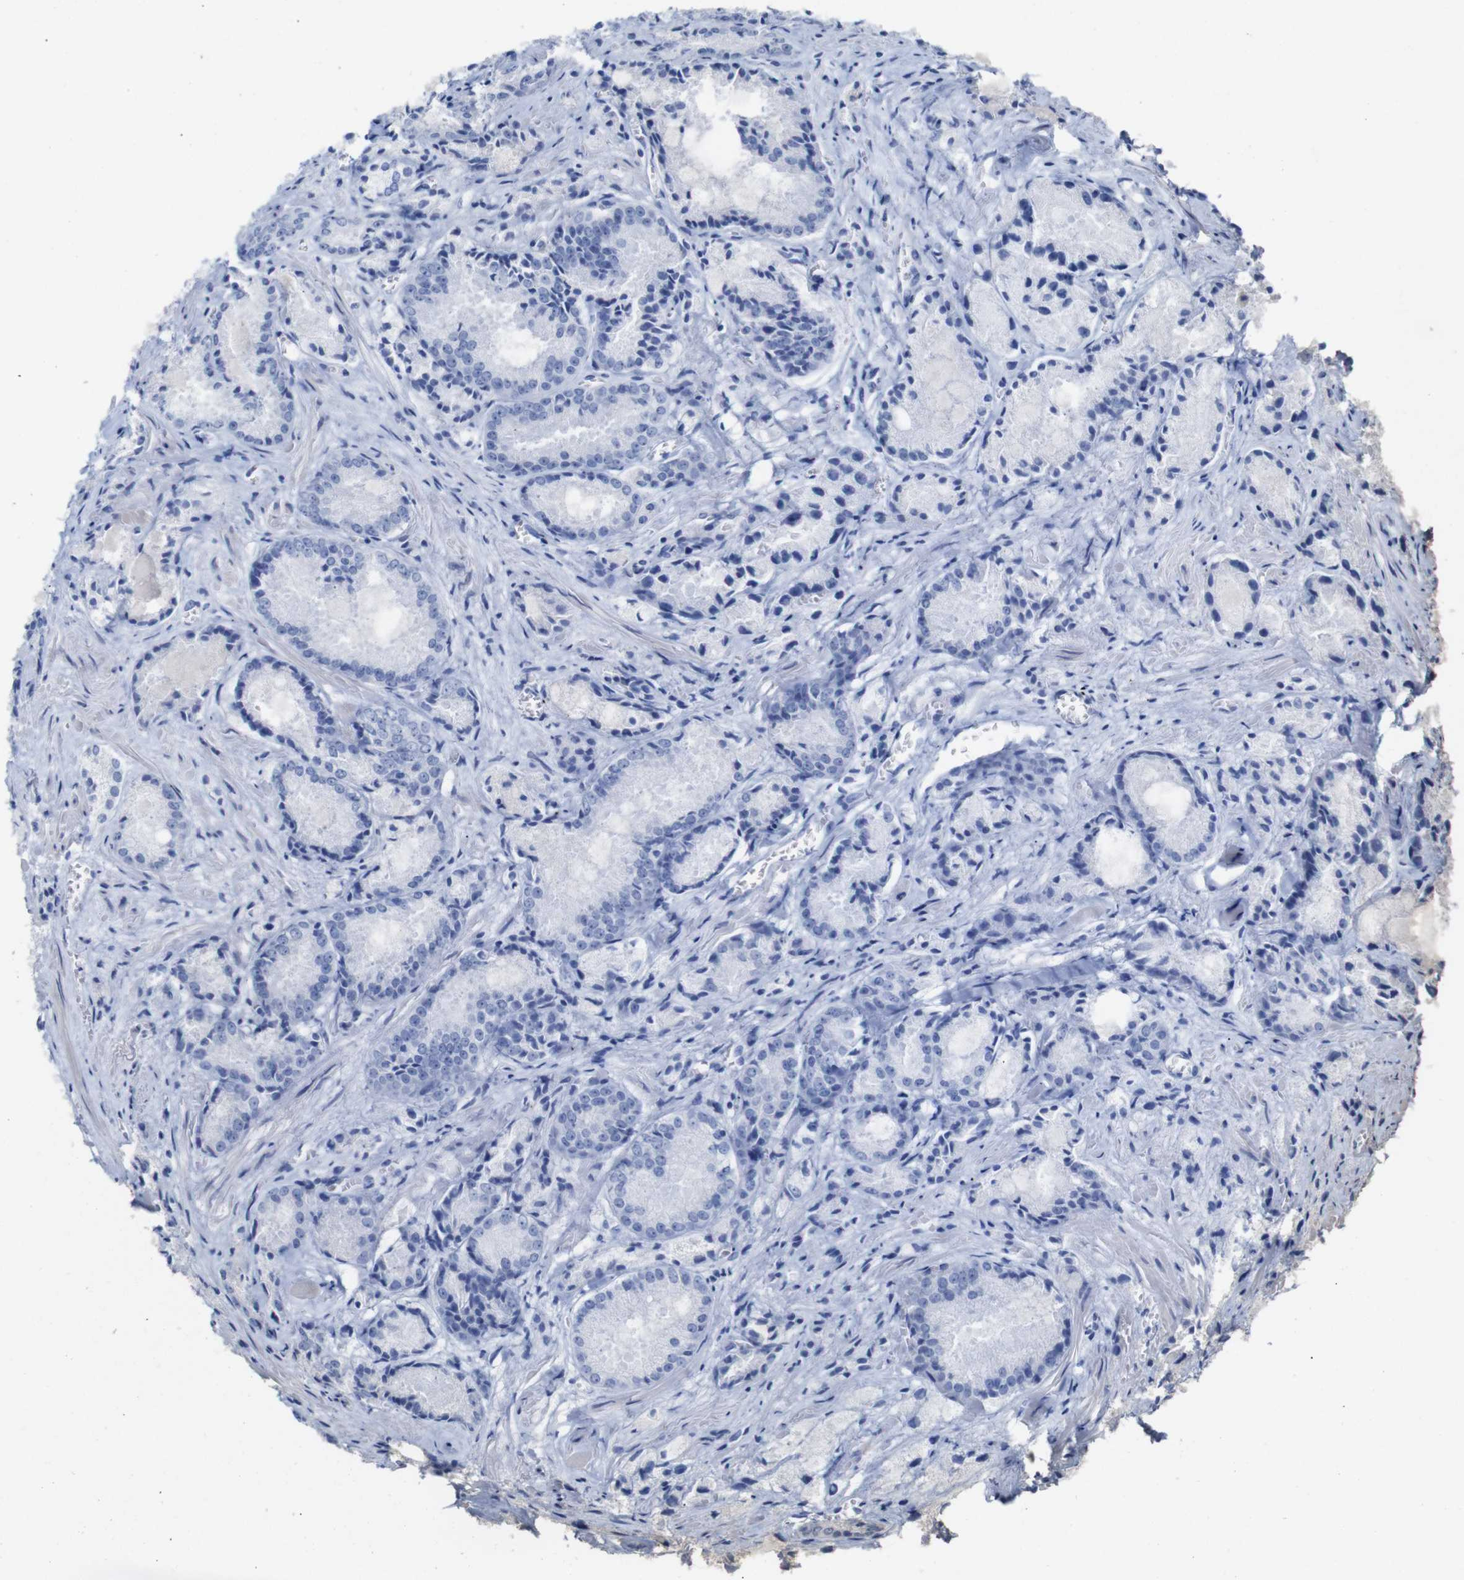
{"staining": {"intensity": "negative", "quantity": "none", "location": "none"}, "tissue": "prostate cancer", "cell_type": "Tumor cells", "image_type": "cancer", "snomed": [{"axis": "morphology", "description": "Adenocarcinoma, Low grade"}, {"axis": "topography", "description": "Prostate"}], "caption": "Immunohistochemistry (IHC) of prostate cancer demonstrates no staining in tumor cells. (Brightfield microscopy of DAB IHC at high magnification).", "gene": "TCEAL9", "patient": {"sex": "male", "age": 64}}